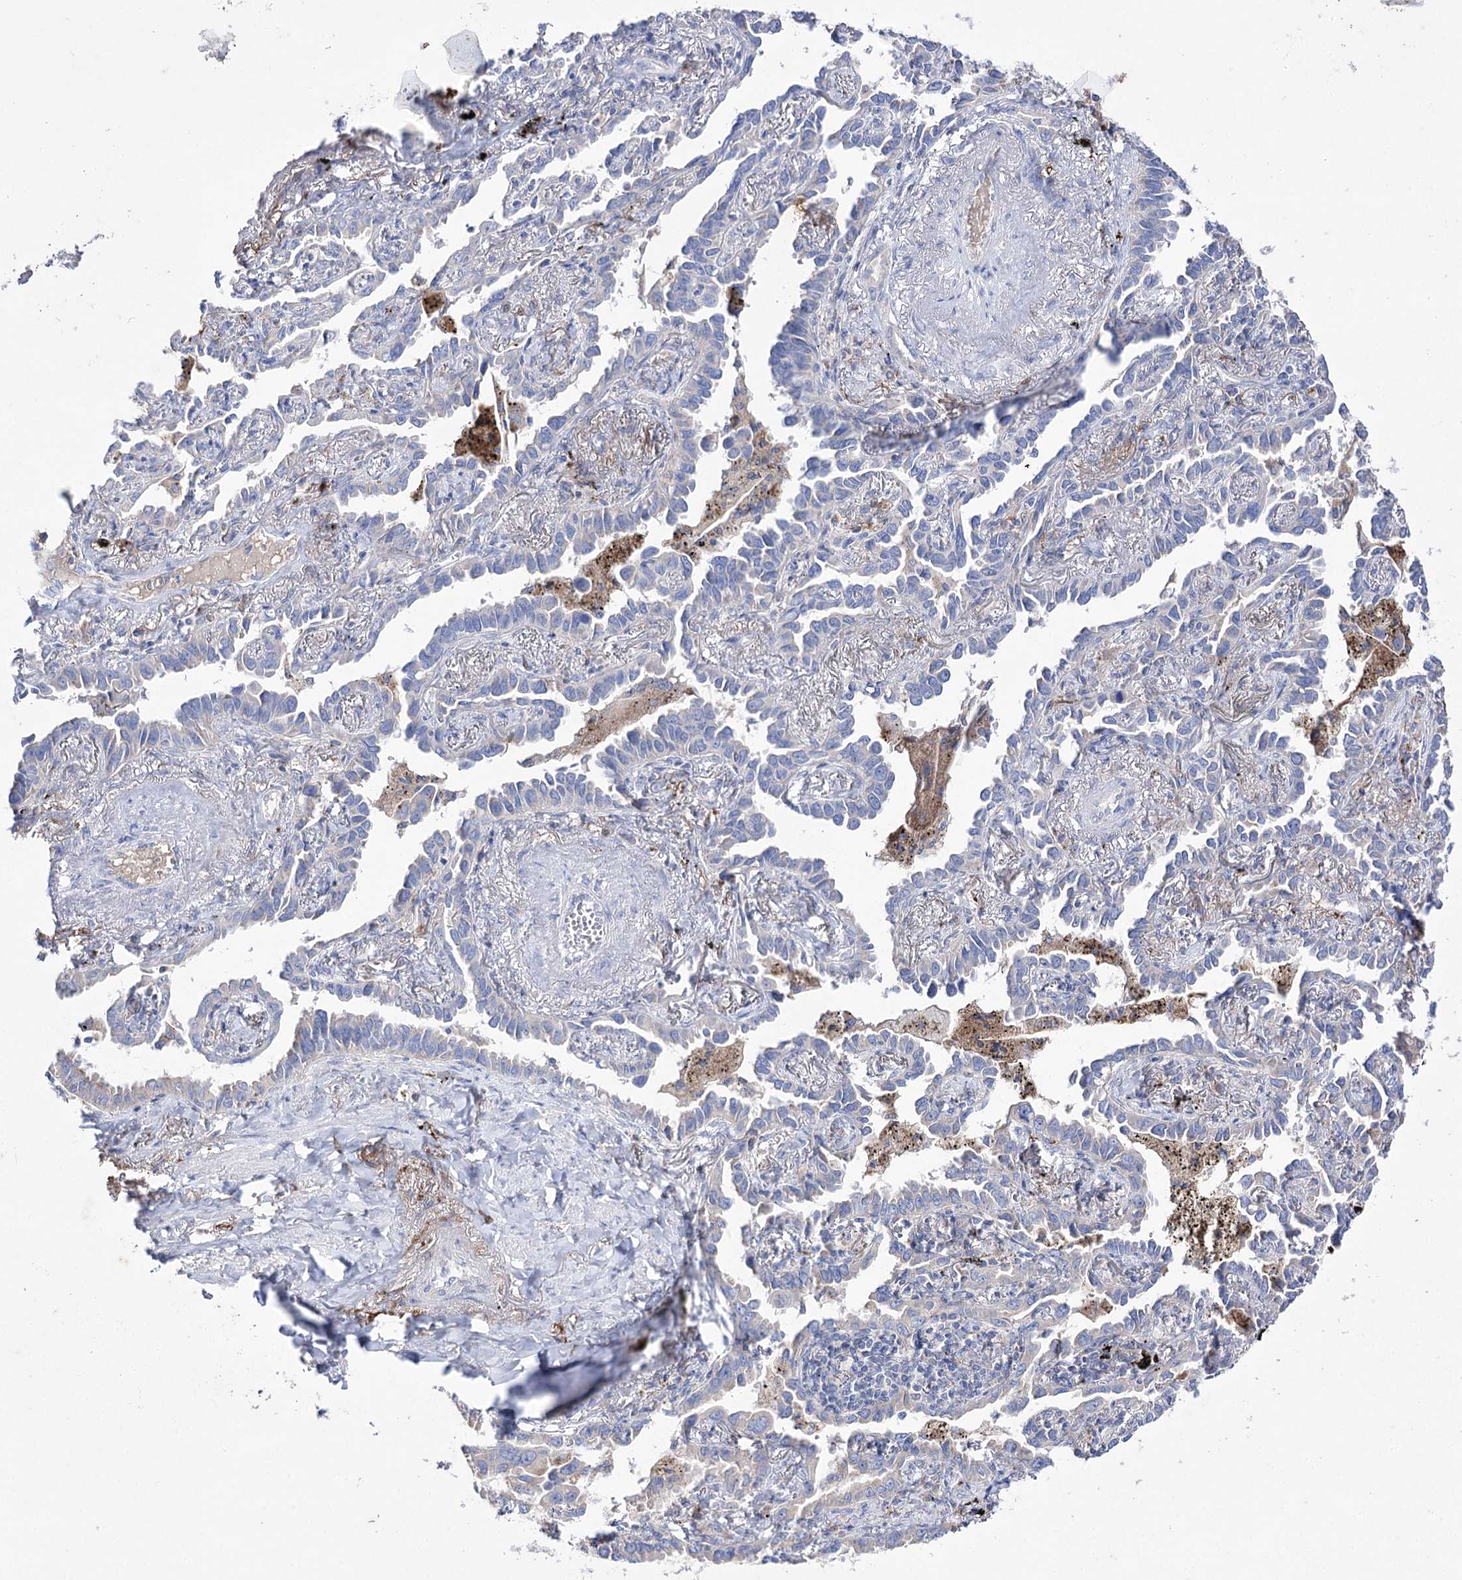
{"staining": {"intensity": "negative", "quantity": "none", "location": "none"}, "tissue": "lung cancer", "cell_type": "Tumor cells", "image_type": "cancer", "snomed": [{"axis": "morphology", "description": "Adenocarcinoma, NOS"}, {"axis": "topography", "description": "Lung"}], "caption": "IHC photomicrograph of human lung cancer stained for a protein (brown), which shows no expression in tumor cells.", "gene": "NAGLU", "patient": {"sex": "male", "age": 67}}